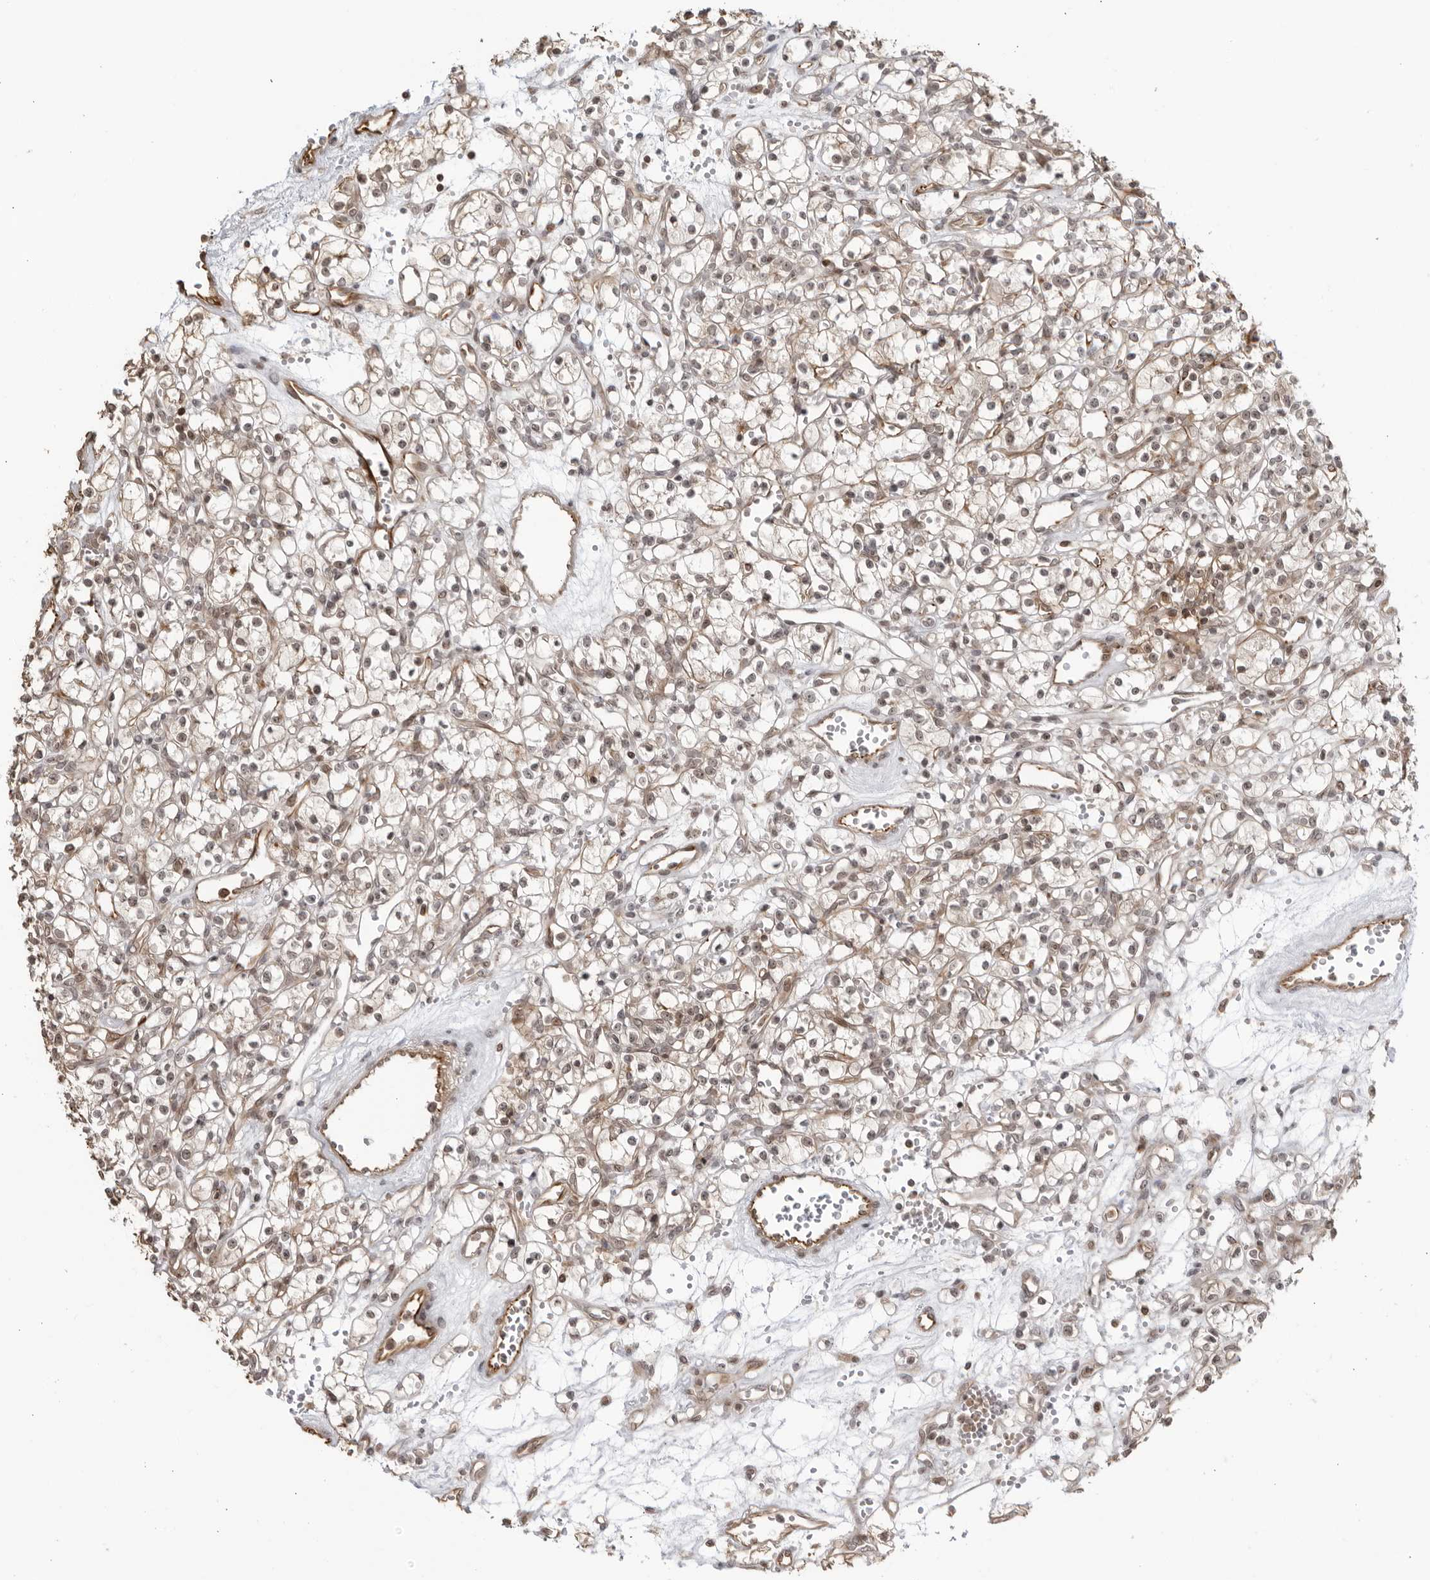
{"staining": {"intensity": "weak", "quantity": ">75%", "location": "cytoplasmic/membranous,nuclear"}, "tissue": "renal cancer", "cell_type": "Tumor cells", "image_type": "cancer", "snomed": [{"axis": "morphology", "description": "Adenocarcinoma, NOS"}, {"axis": "topography", "description": "Kidney"}], "caption": "Brown immunohistochemical staining in adenocarcinoma (renal) demonstrates weak cytoplasmic/membranous and nuclear expression in approximately >75% of tumor cells. The protein is shown in brown color, while the nuclei are stained blue.", "gene": "TCF21", "patient": {"sex": "female", "age": 59}}